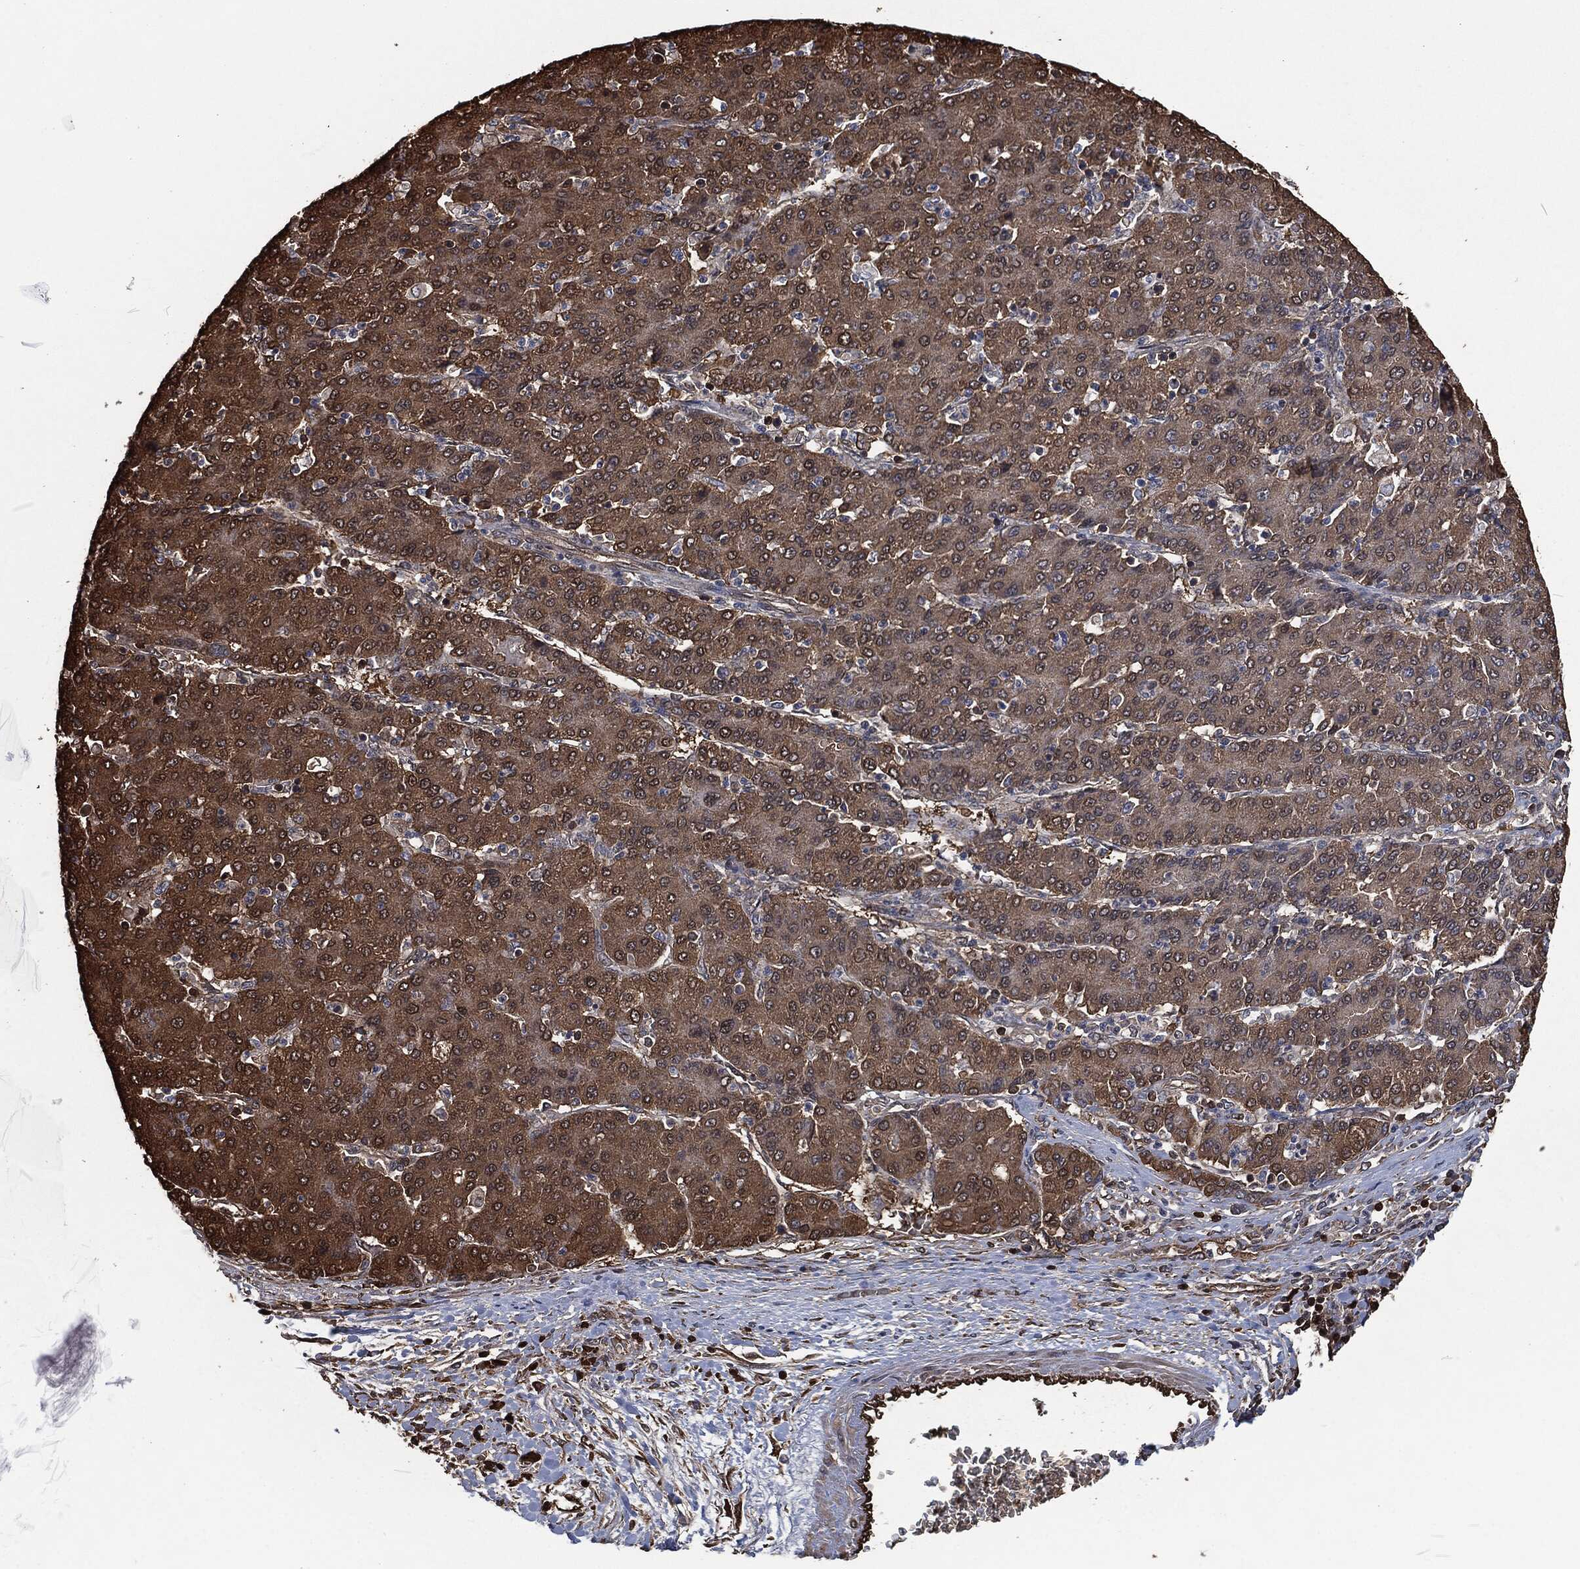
{"staining": {"intensity": "moderate", "quantity": ">75%", "location": "cytoplasmic/membranous"}, "tissue": "liver cancer", "cell_type": "Tumor cells", "image_type": "cancer", "snomed": [{"axis": "morphology", "description": "Carcinoma, Hepatocellular, NOS"}, {"axis": "topography", "description": "Liver"}], "caption": "Immunohistochemical staining of human hepatocellular carcinoma (liver) exhibits medium levels of moderate cytoplasmic/membranous expression in about >75% of tumor cells.", "gene": "PRDX4", "patient": {"sex": "male", "age": 65}}